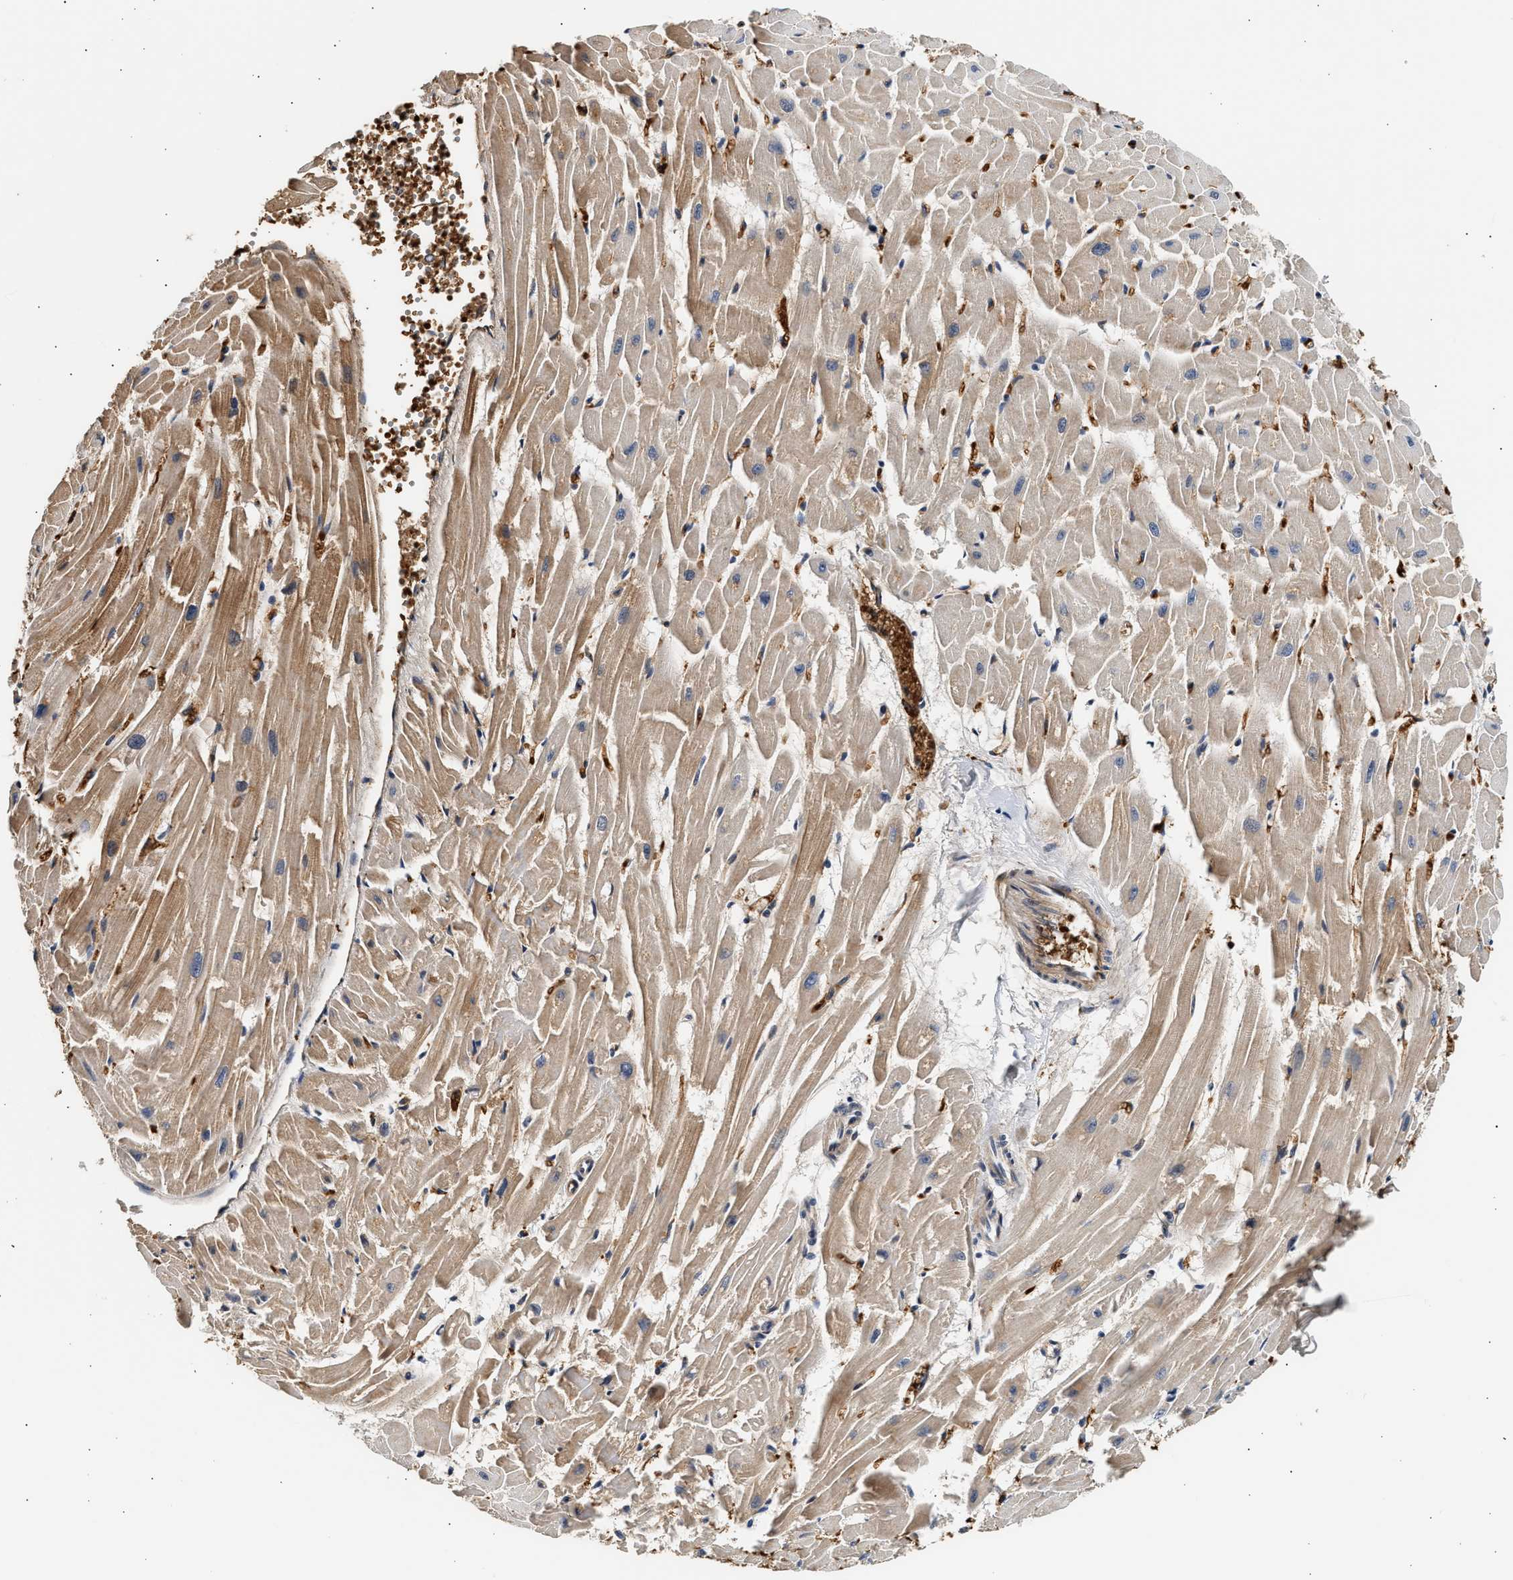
{"staining": {"intensity": "moderate", "quantity": ">75%", "location": "cytoplasmic/membranous"}, "tissue": "heart muscle", "cell_type": "Cardiomyocytes", "image_type": "normal", "snomed": [{"axis": "morphology", "description": "Normal tissue, NOS"}, {"axis": "topography", "description": "Heart"}], "caption": "Immunohistochemistry (IHC) histopathology image of benign heart muscle: heart muscle stained using IHC reveals medium levels of moderate protein expression localized specifically in the cytoplasmic/membranous of cardiomyocytes, appearing as a cytoplasmic/membranous brown color.", "gene": "PLD3", "patient": {"sex": "female", "age": 19}}